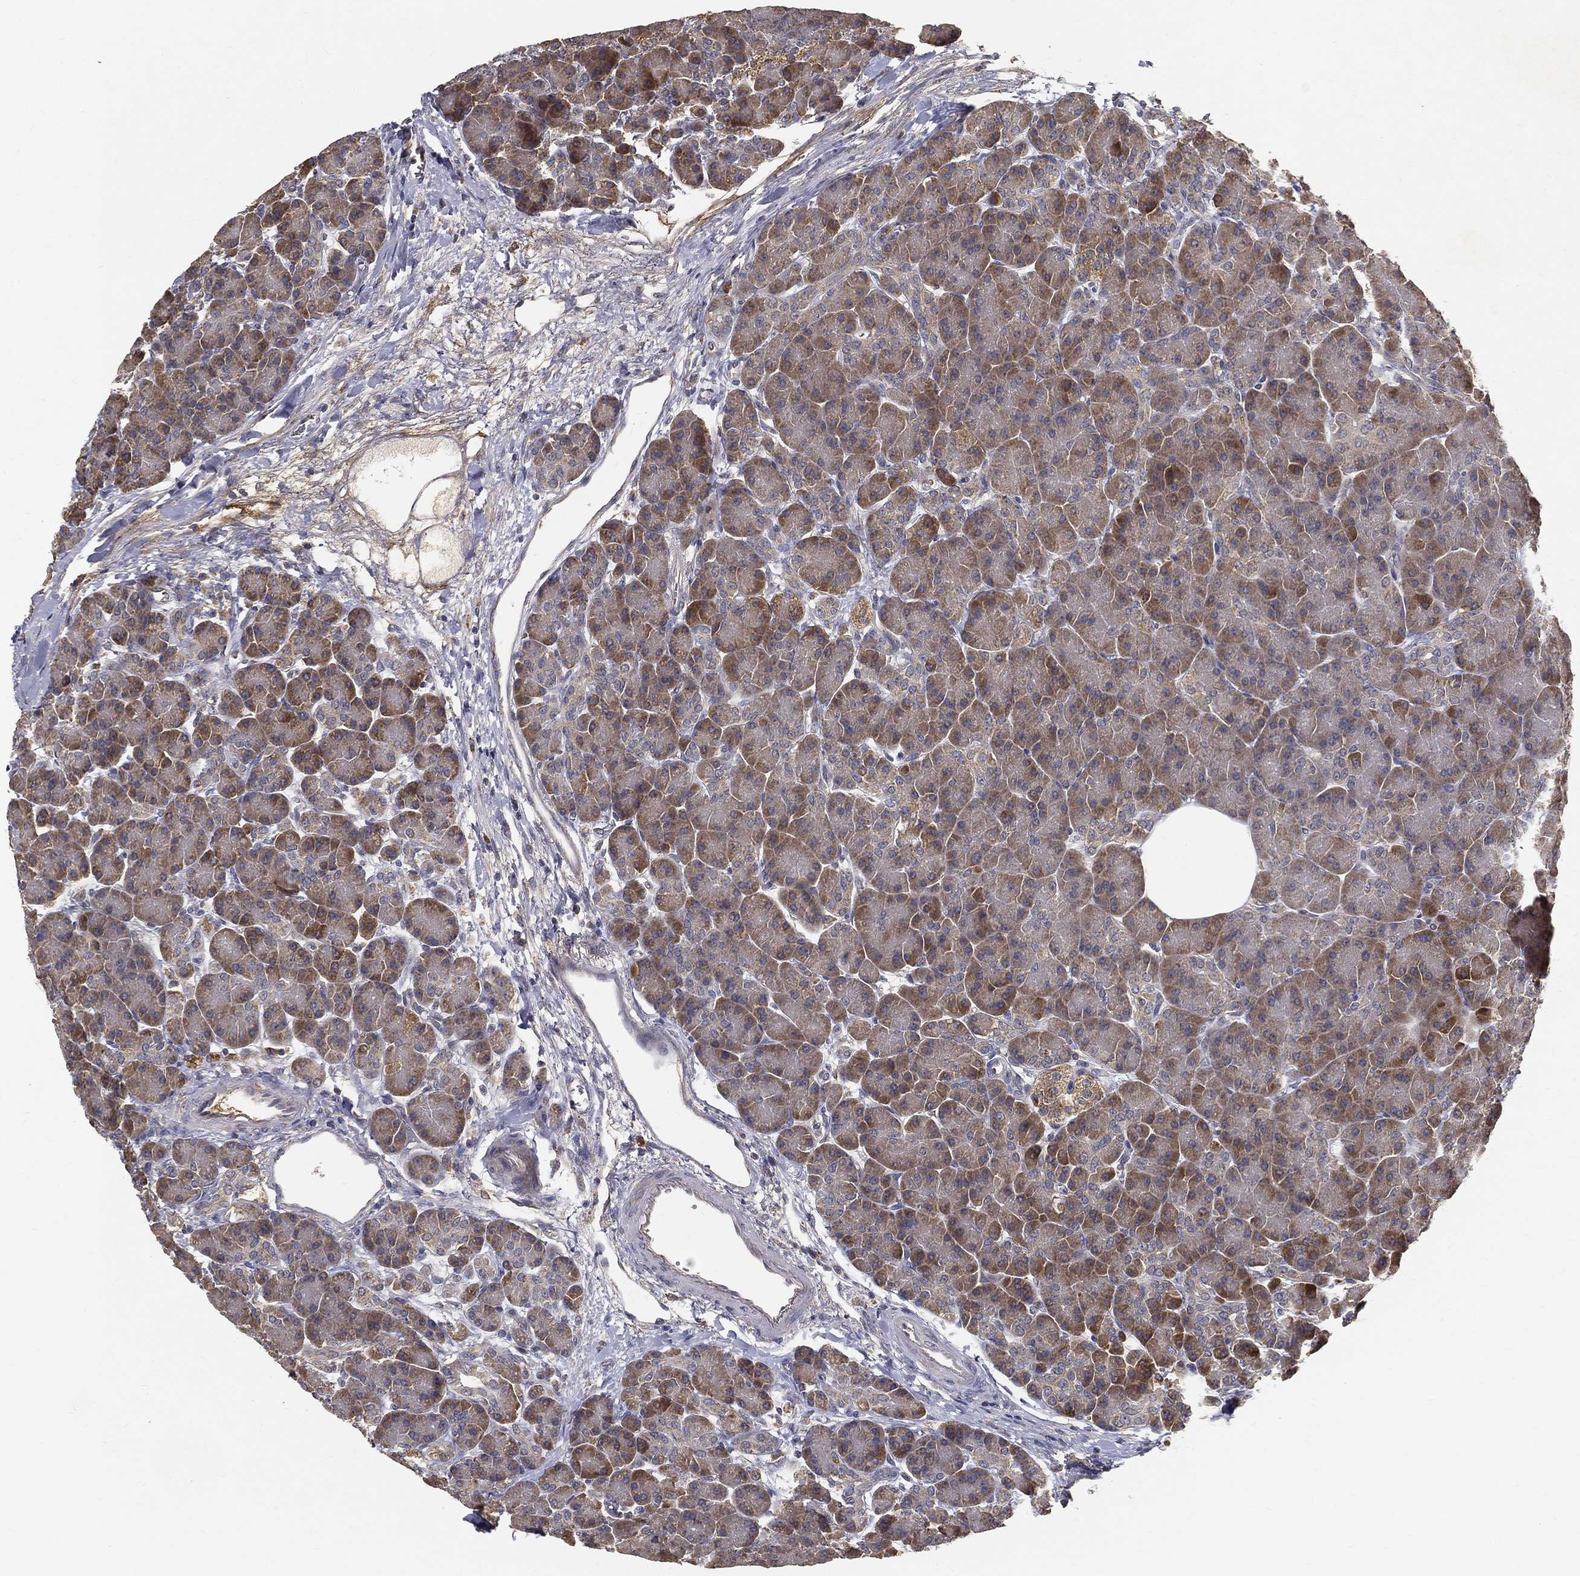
{"staining": {"intensity": "moderate", "quantity": "25%-75%", "location": "cytoplasmic/membranous"}, "tissue": "pancreas", "cell_type": "Exocrine glandular cells", "image_type": "normal", "snomed": [{"axis": "morphology", "description": "Normal tissue, NOS"}, {"axis": "topography", "description": "Pancreas"}], "caption": "Protein expression analysis of unremarkable pancreas shows moderate cytoplasmic/membranous staining in approximately 25%-75% of exocrine glandular cells.", "gene": "MT", "patient": {"sex": "female", "age": 63}}